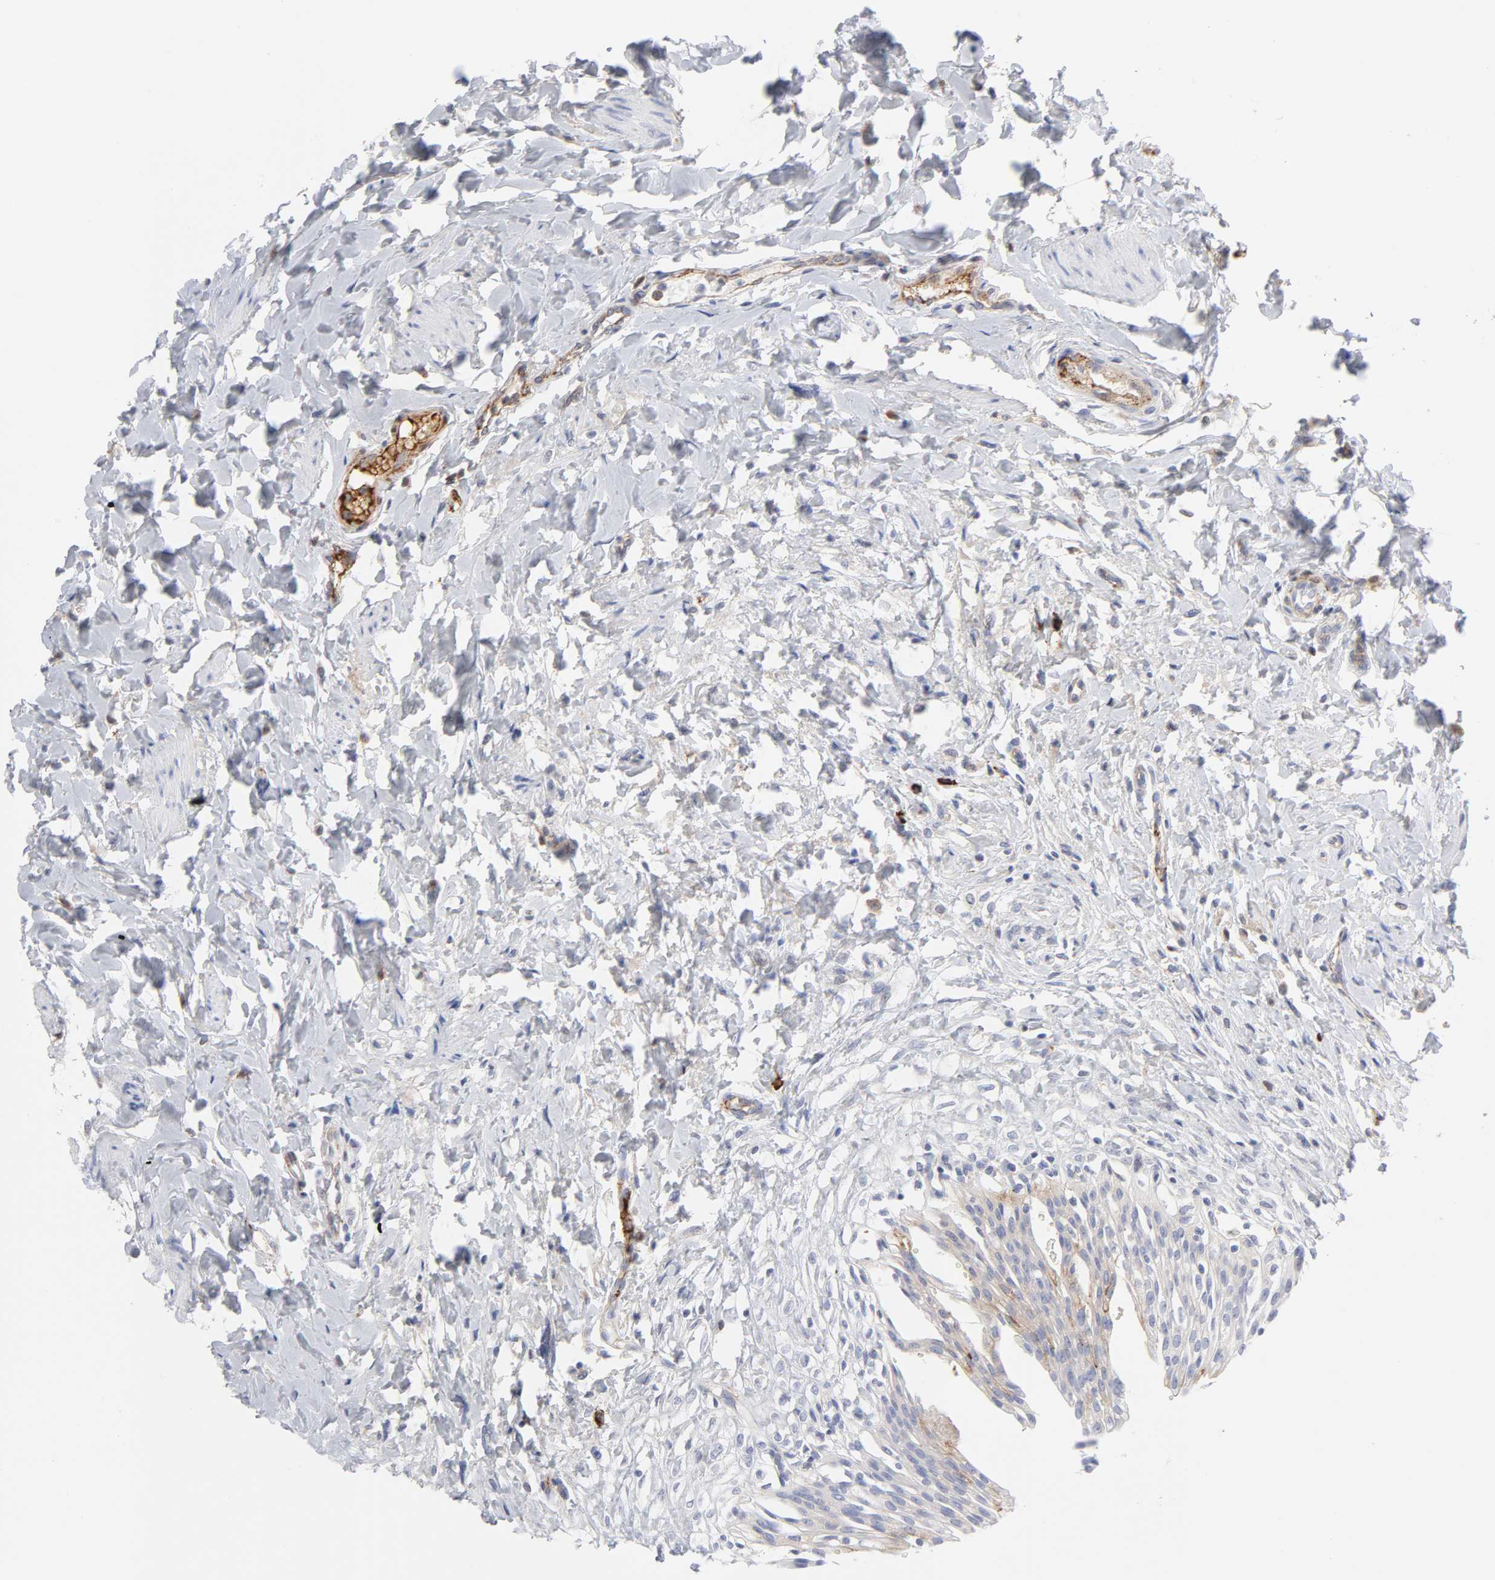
{"staining": {"intensity": "negative", "quantity": "none", "location": "none"}, "tissue": "urinary bladder", "cell_type": "Urothelial cells", "image_type": "normal", "snomed": [{"axis": "morphology", "description": "Normal tissue, NOS"}, {"axis": "topography", "description": "Urinary bladder"}], "caption": "Urothelial cells are negative for brown protein staining in unremarkable urinary bladder. (IHC, brightfield microscopy, high magnification).", "gene": "PLAT", "patient": {"sex": "female", "age": 80}}